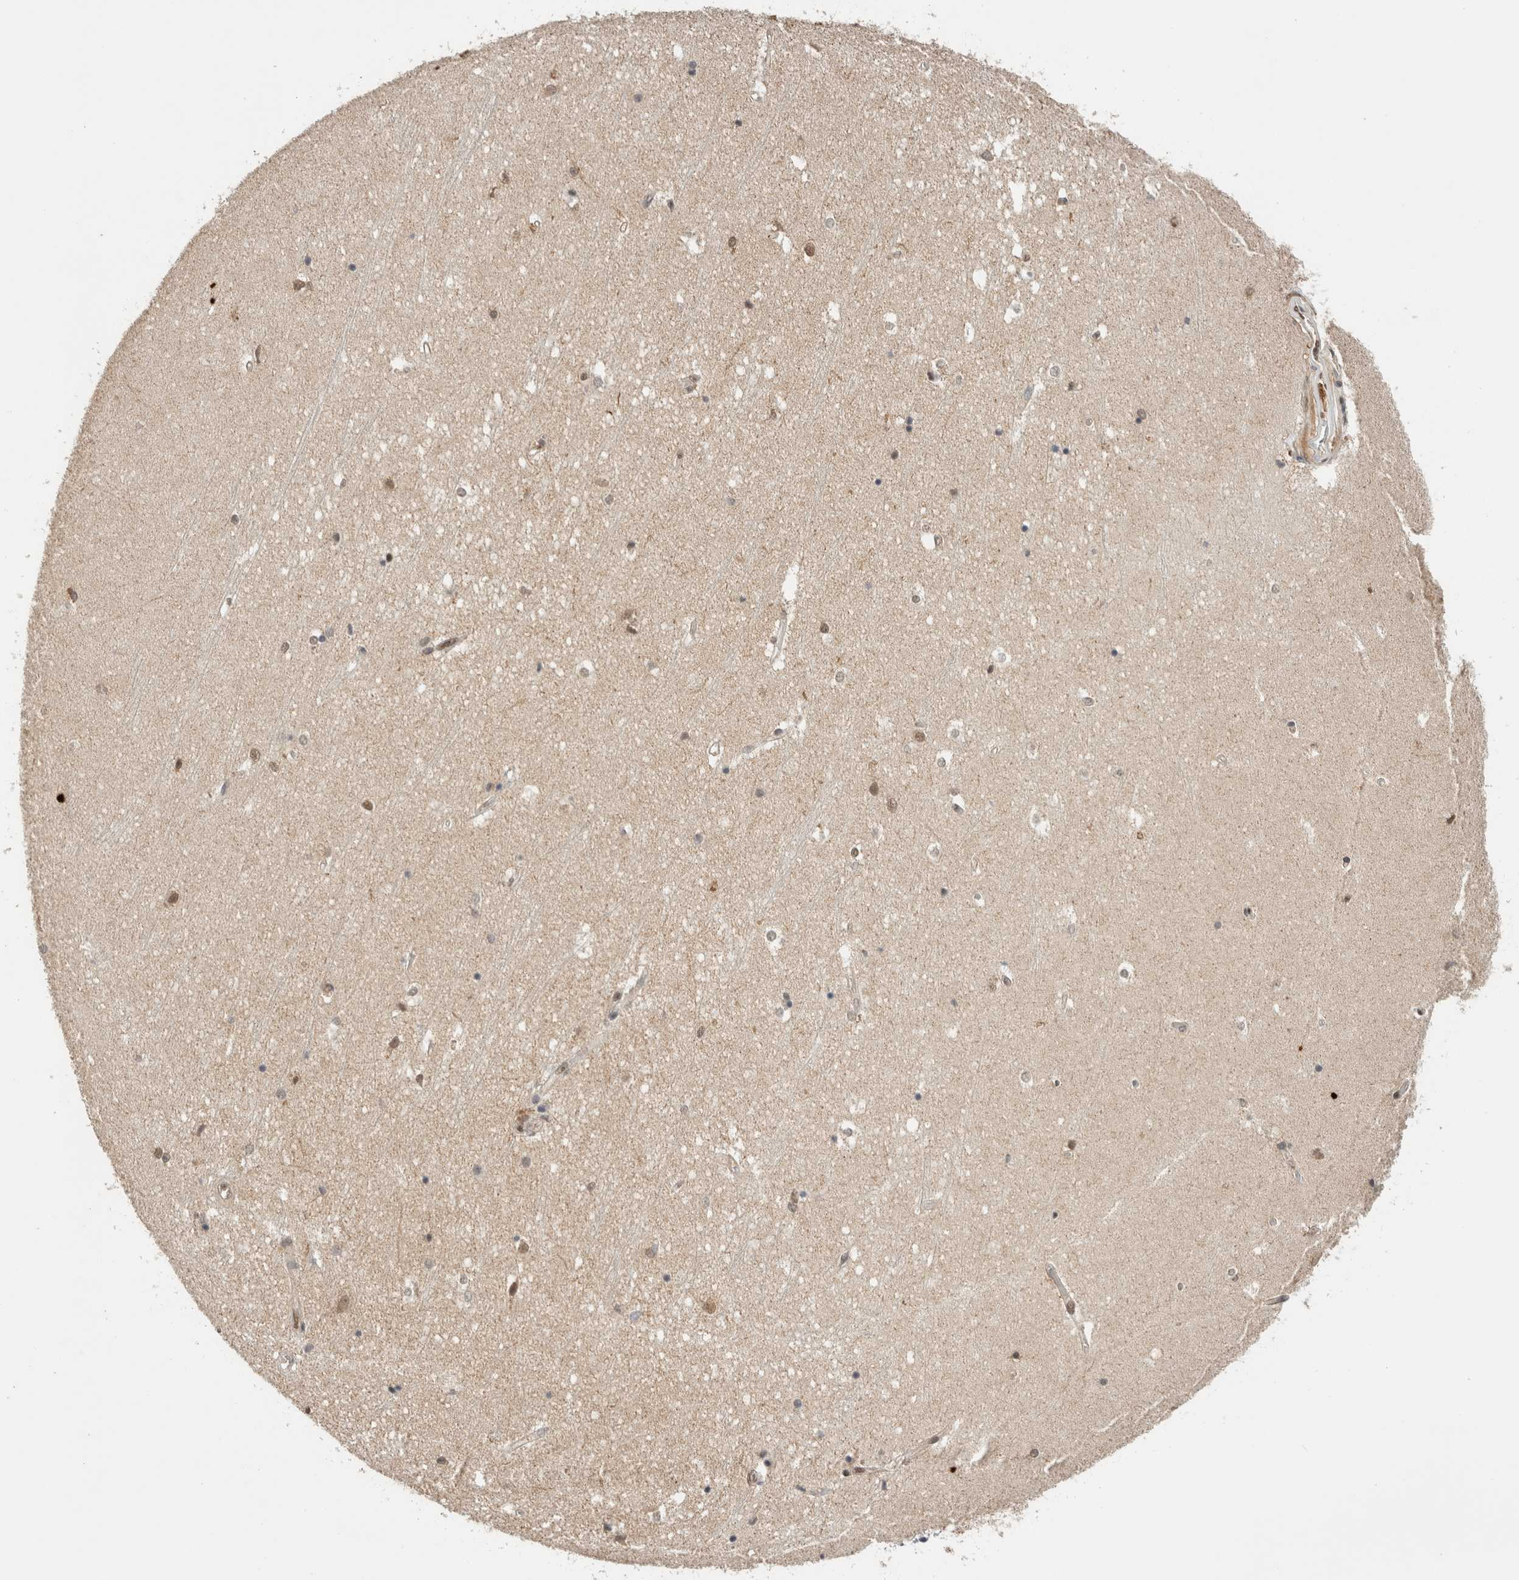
{"staining": {"intensity": "moderate", "quantity": "<25%", "location": "nuclear"}, "tissue": "hippocampus", "cell_type": "Glial cells", "image_type": "normal", "snomed": [{"axis": "morphology", "description": "Normal tissue, NOS"}, {"axis": "topography", "description": "Hippocampus"}], "caption": "Protein staining demonstrates moderate nuclear positivity in about <25% of glial cells in normal hippocampus. The staining was performed using DAB, with brown indicating positive protein expression. Nuclei are stained blue with hematoxylin.", "gene": "SNRNP40", "patient": {"sex": "male", "age": 45}}